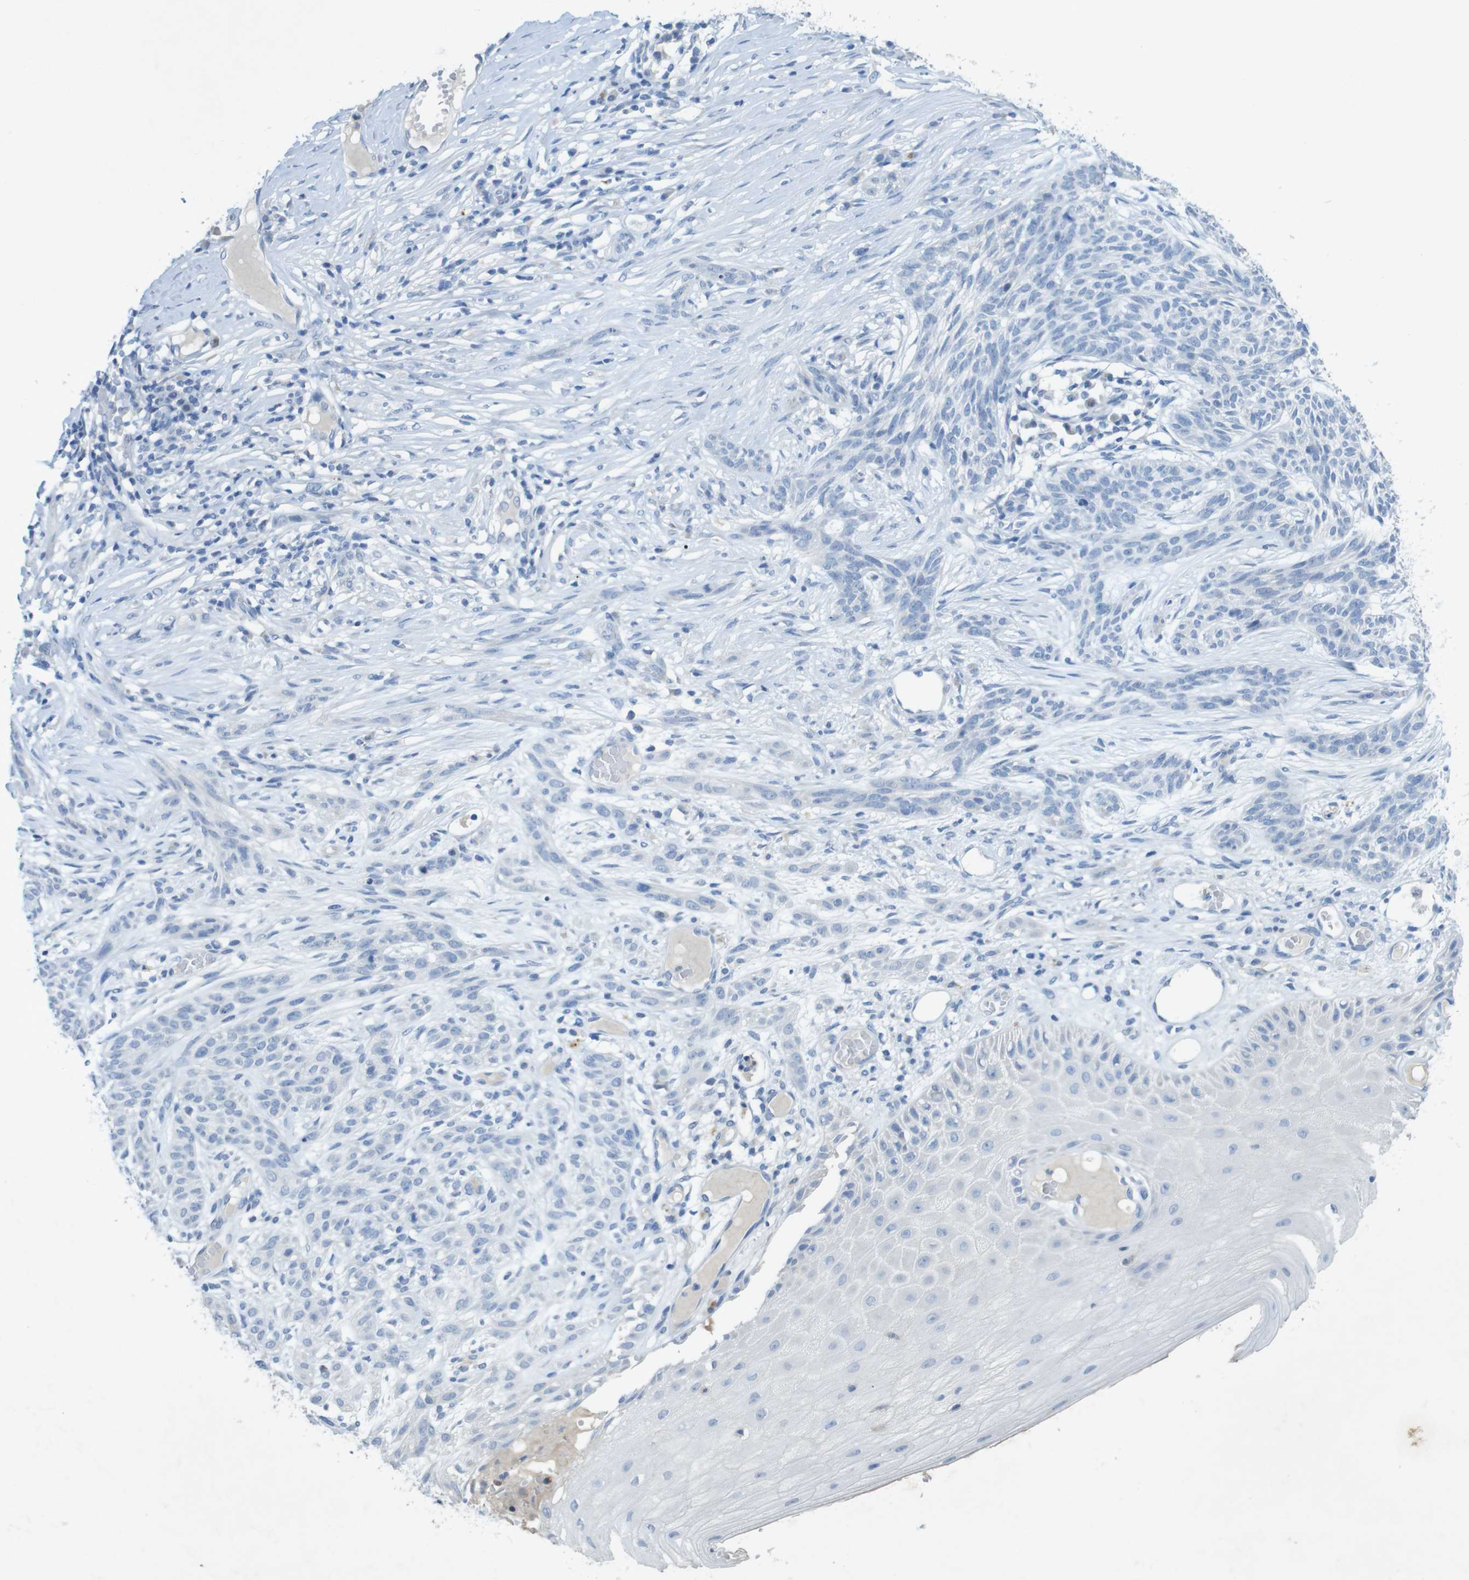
{"staining": {"intensity": "negative", "quantity": "none", "location": "none"}, "tissue": "skin cancer", "cell_type": "Tumor cells", "image_type": "cancer", "snomed": [{"axis": "morphology", "description": "Basal cell carcinoma"}, {"axis": "topography", "description": "Skin"}], "caption": "Tumor cells are negative for brown protein staining in basal cell carcinoma (skin).", "gene": "CD320", "patient": {"sex": "female", "age": 59}}